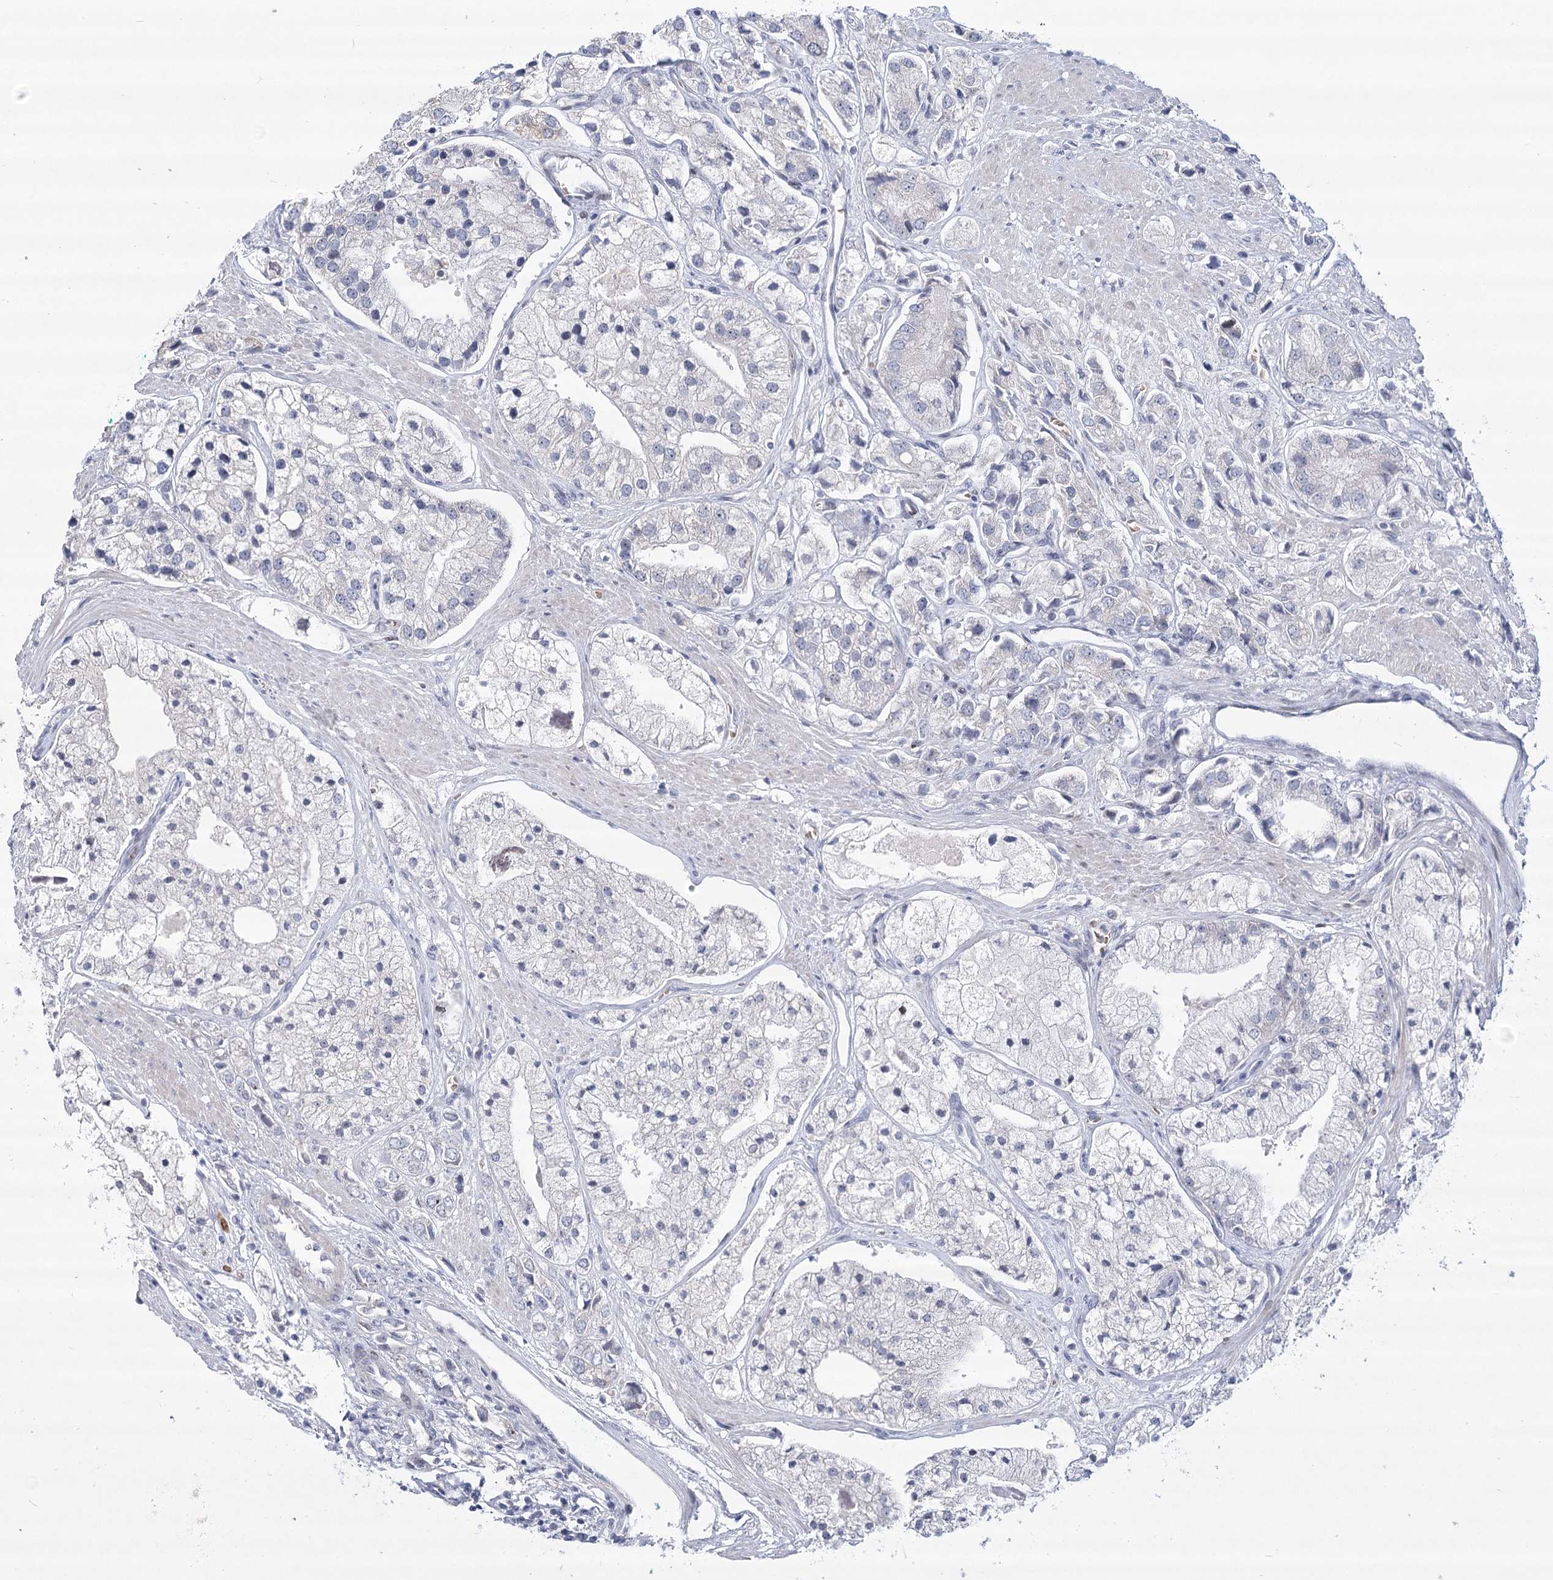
{"staining": {"intensity": "negative", "quantity": "none", "location": "none"}, "tissue": "prostate cancer", "cell_type": "Tumor cells", "image_type": "cancer", "snomed": [{"axis": "morphology", "description": "Adenocarcinoma, High grade"}, {"axis": "topography", "description": "Prostate"}], "caption": "Tumor cells show no significant expression in prostate cancer.", "gene": "NSMCE4A", "patient": {"sex": "male", "age": 50}}